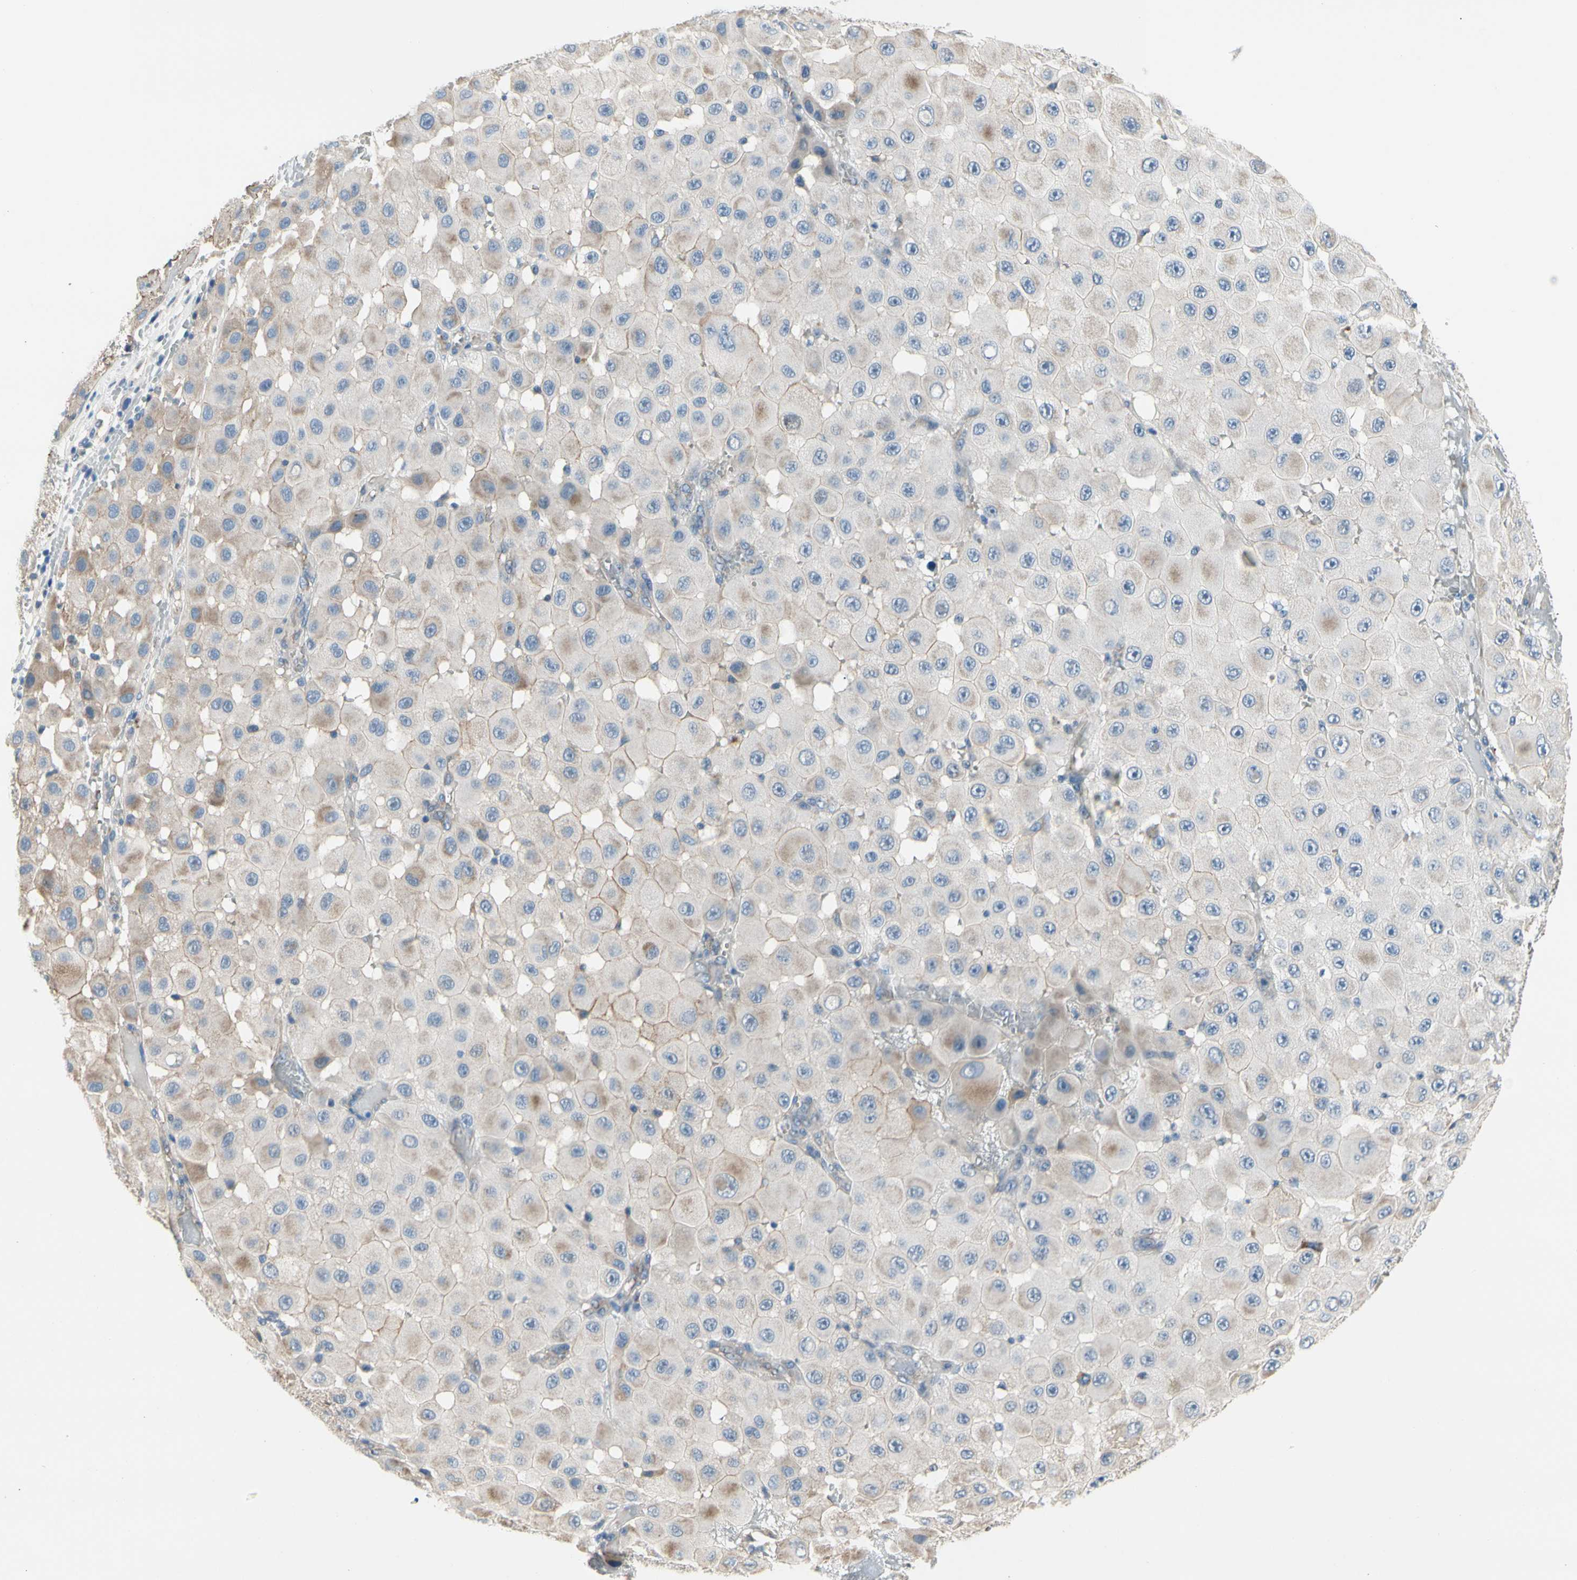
{"staining": {"intensity": "weak", "quantity": "<25%", "location": "cytoplasmic/membranous"}, "tissue": "melanoma", "cell_type": "Tumor cells", "image_type": "cancer", "snomed": [{"axis": "morphology", "description": "Malignant melanoma, NOS"}, {"axis": "topography", "description": "Skin"}], "caption": "A photomicrograph of human melanoma is negative for staining in tumor cells.", "gene": "LGR6", "patient": {"sex": "female", "age": 81}}